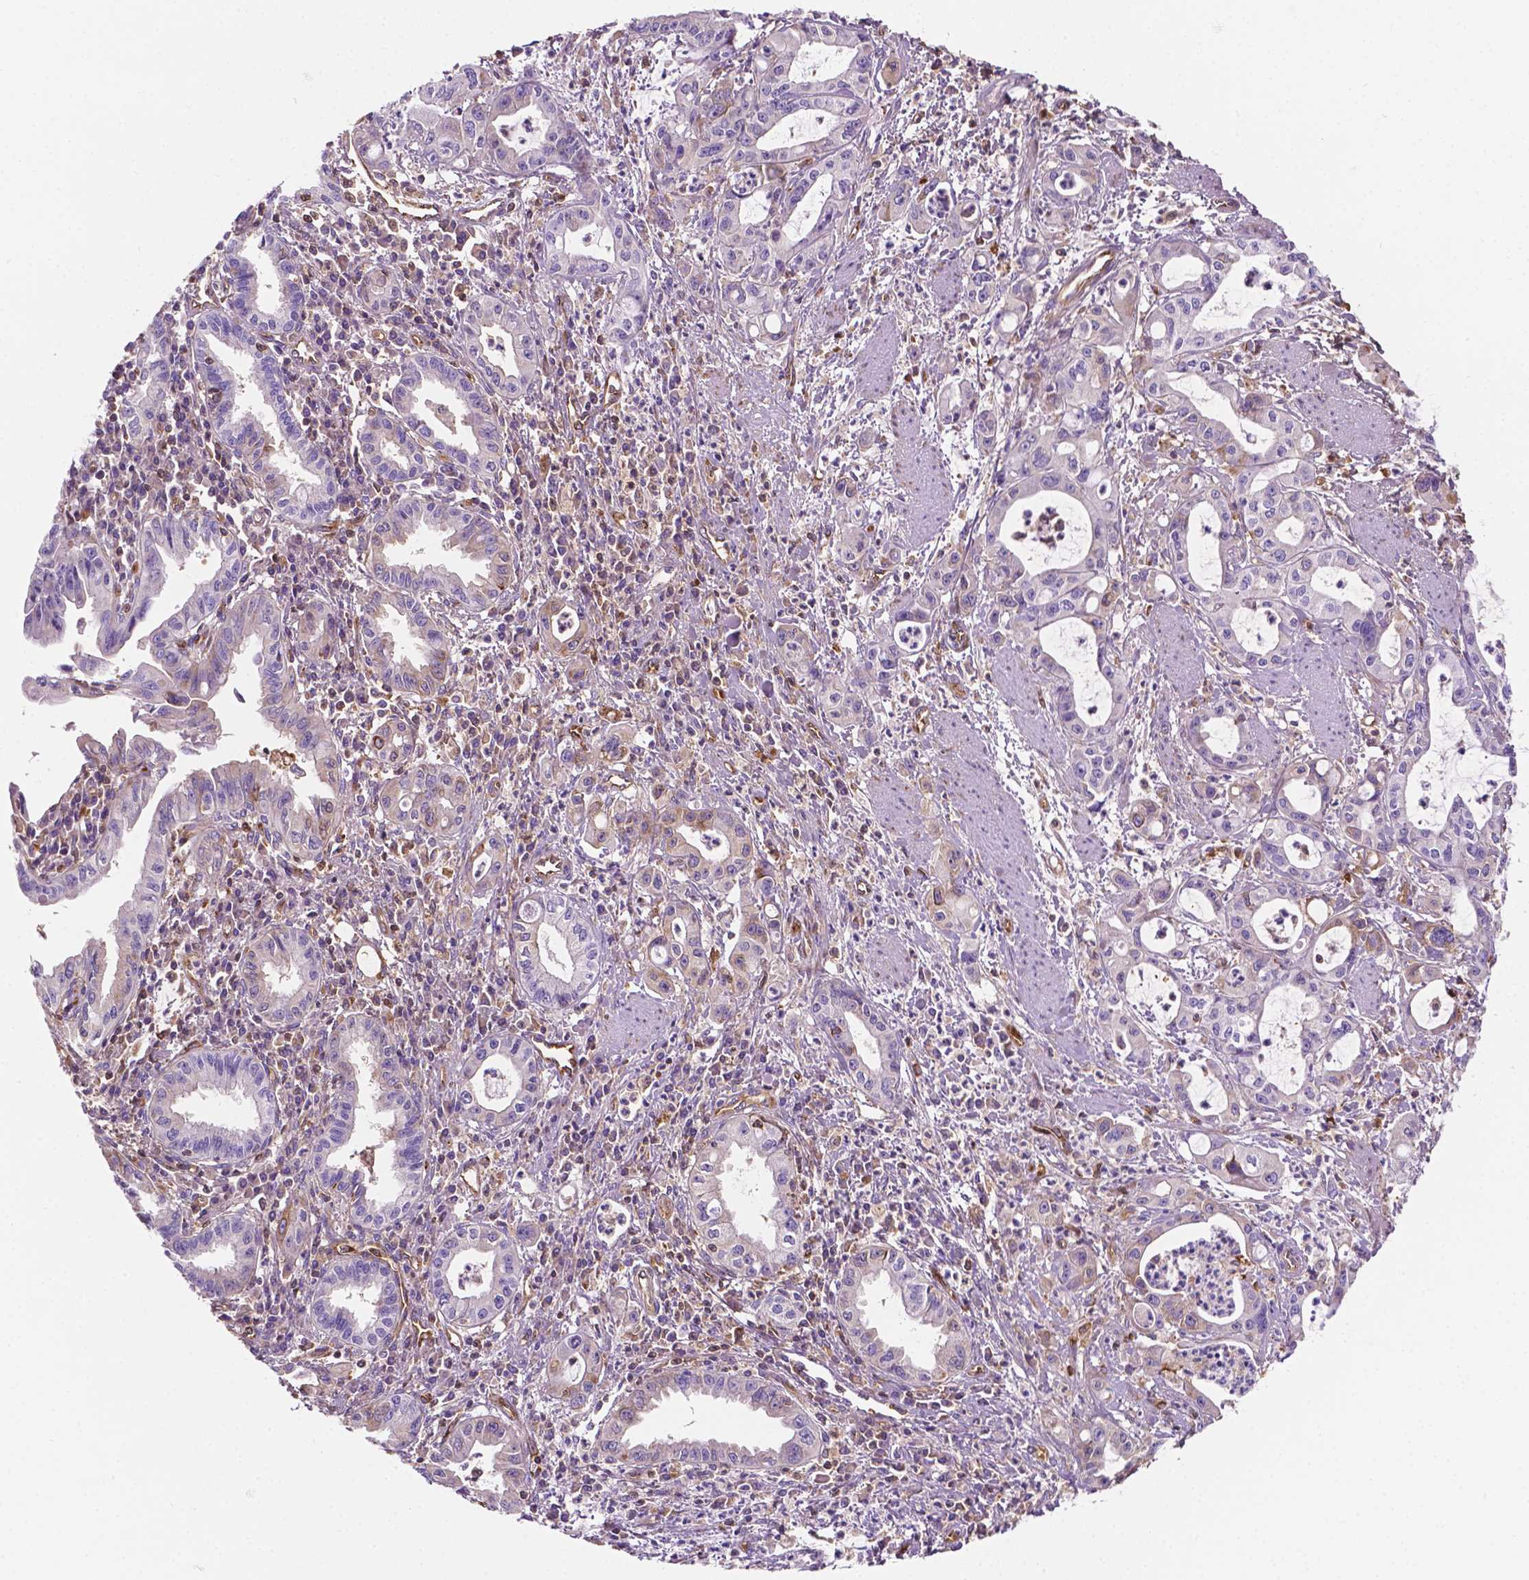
{"staining": {"intensity": "negative", "quantity": "none", "location": "none"}, "tissue": "pancreatic cancer", "cell_type": "Tumor cells", "image_type": "cancer", "snomed": [{"axis": "morphology", "description": "Adenocarcinoma, NOS"}, {"axis": "topography", "description": "Pancreas"}], "caption": "Protein analysis of pancreatic cancer exhibits no significant positivity in tumor cells.", "gene": "DCN", "patient": {"sex": "male", "age": 72}}